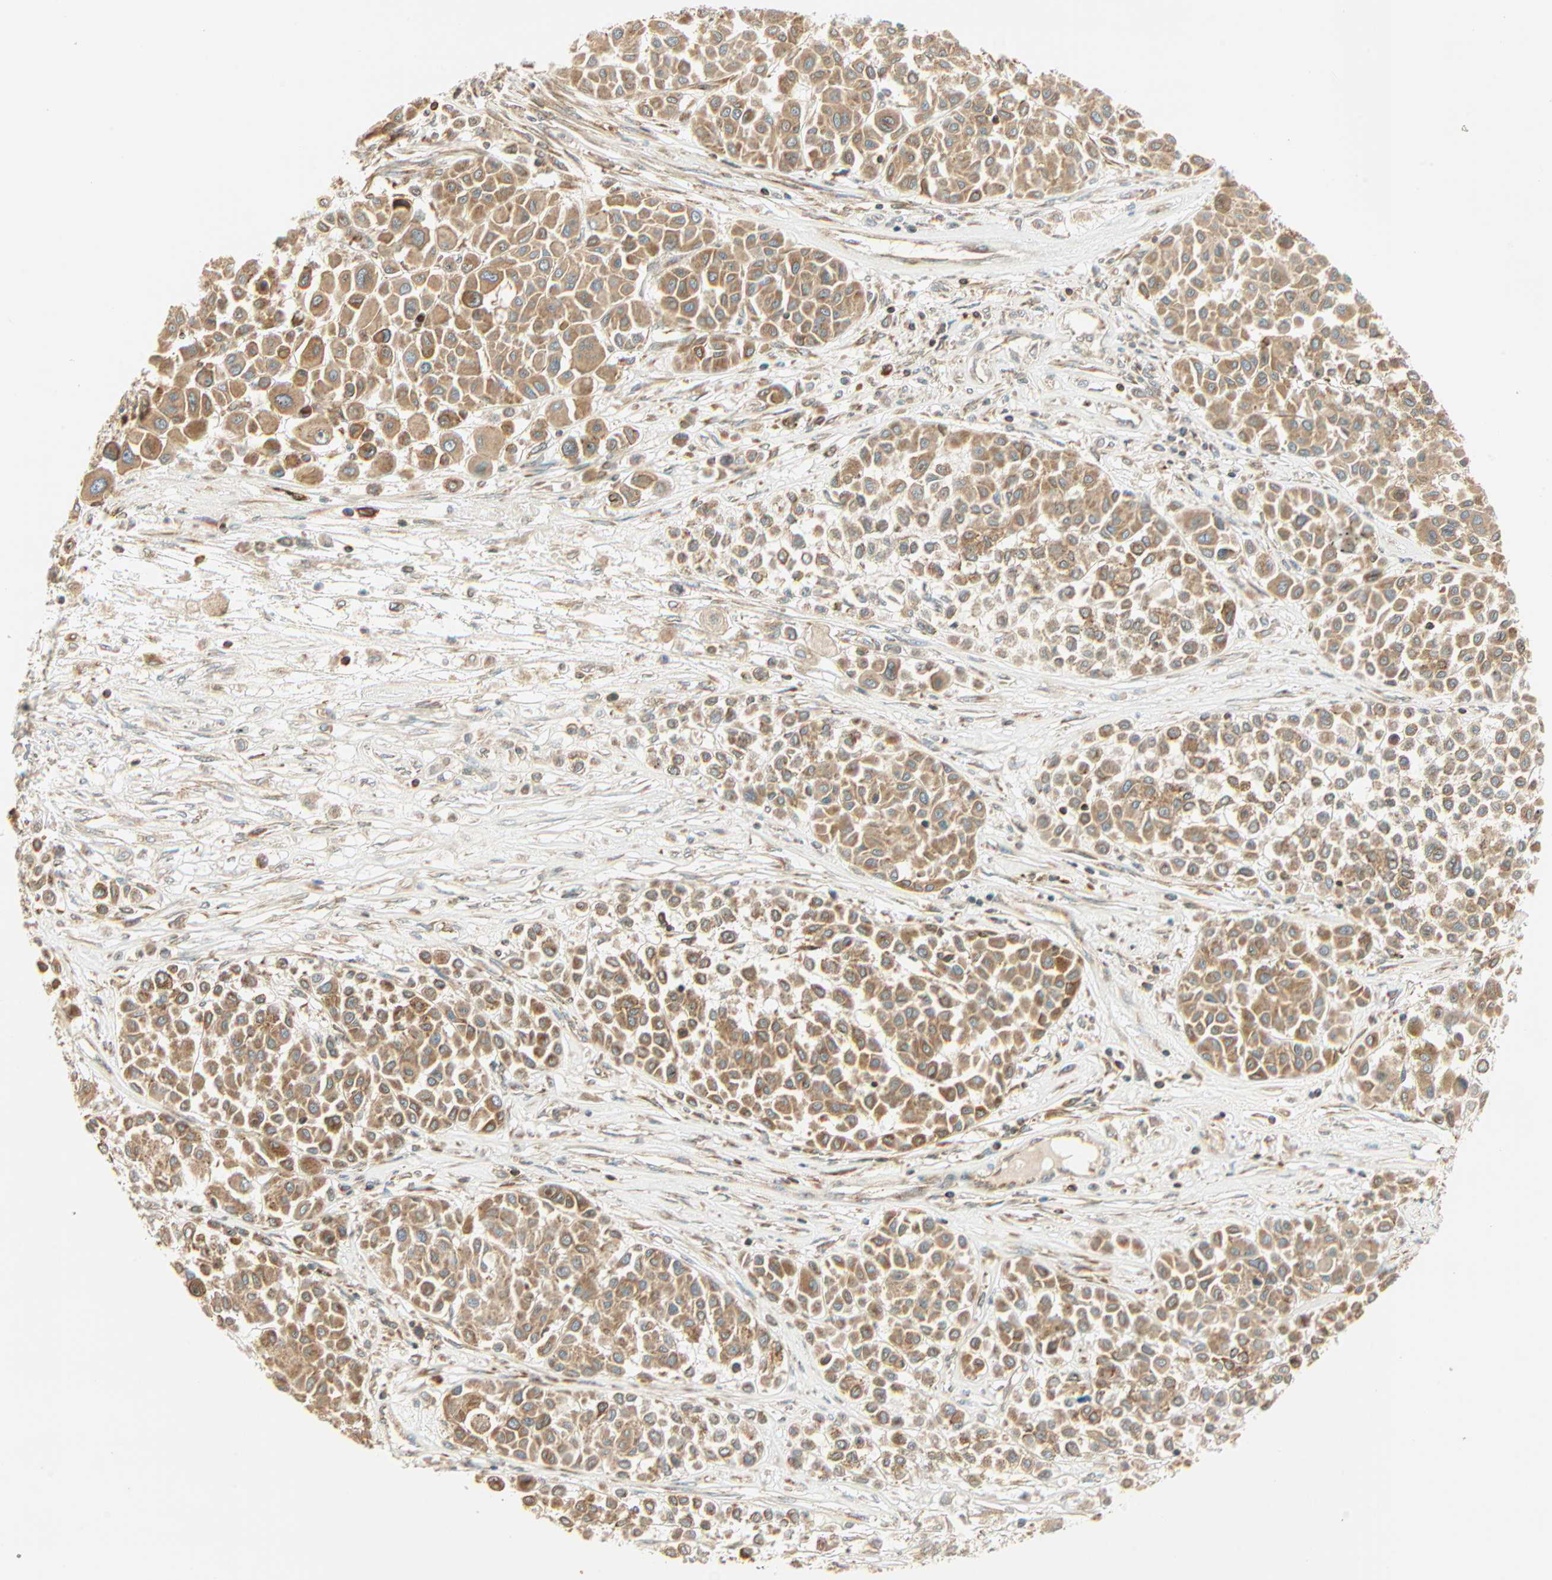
{"staining": {"intensity": "moderate", "quantity": ">75%", "location": "cytoplasmic/membranous"}, "tissue": "melanoma", "cell_type": "Tumor cells", "image_type": "cancer", "snomed": [{"axis": "morphology", "description": "Malignant melanoma, Metastatic site"}, {"axis": "topography", "description": "Soft tissue"}], "caption": "Immunohistochemistry (IHC) of human malignant melanoma (metastatic site) shows medium levels of moderate cytoplasmic/membranous expression in about >75% of tumor cells.", "gene": "PNPLA6", "patient": {"sex": "male", "age": 41}}